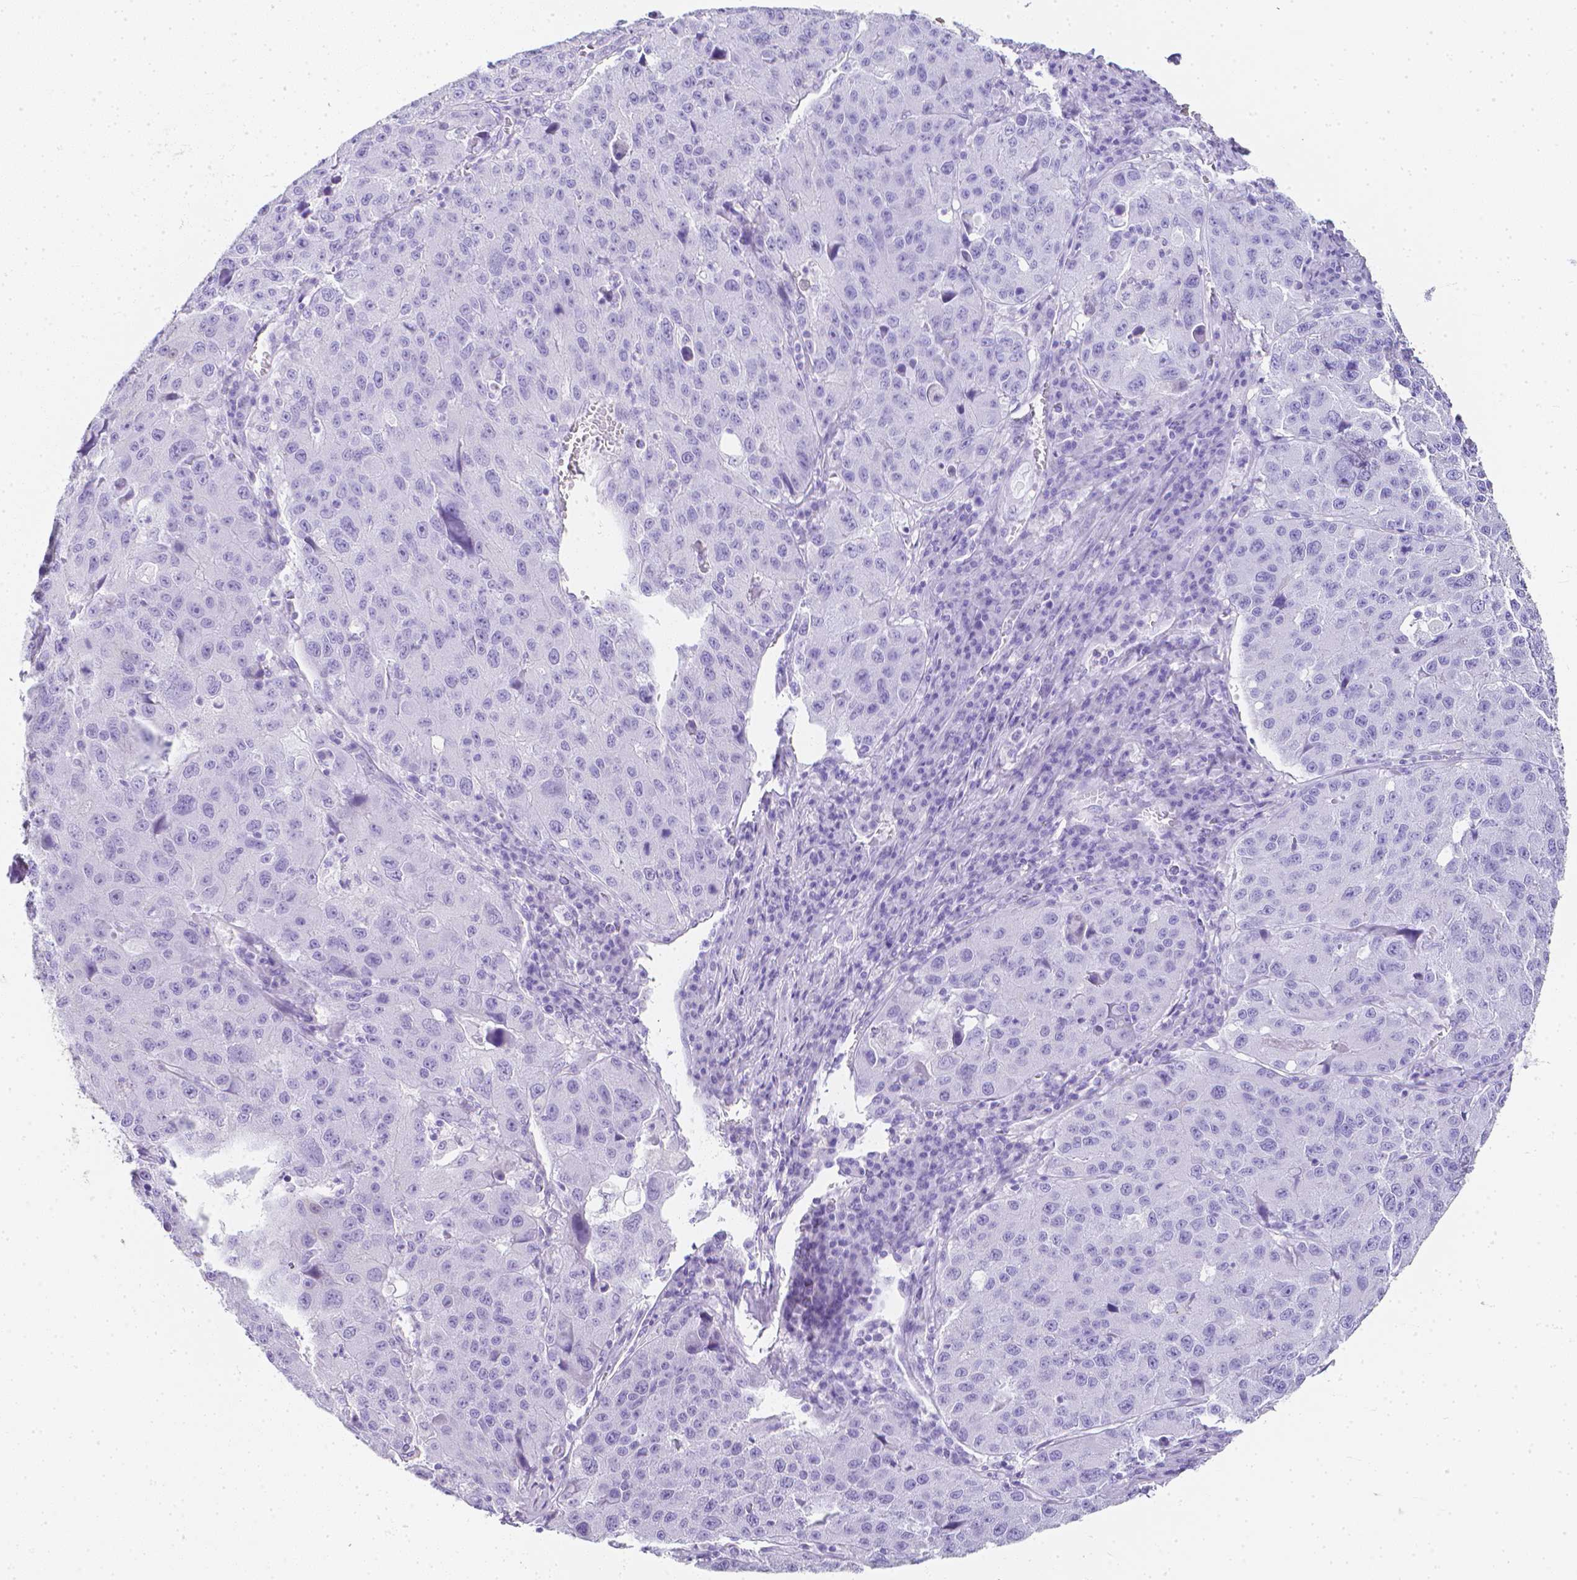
{"staining": {"intensity": "negative", "quantity": "none", "location": "none"}, "tissue": "stomach cancer", "cell_type": "Tumor cells", "image_type": "cancer", "snomed": [{"axis": "morphology", "description": "Adenocarcinoma, NOS"}, {"axis": "topography", "description": "Stomach"}], "caption": "Human stomach cancer stained for a protein using IHC exhibits no staining in tumor cells.", "gene": "LGALS4", "patient": {"sex": "male", "age": 71}}